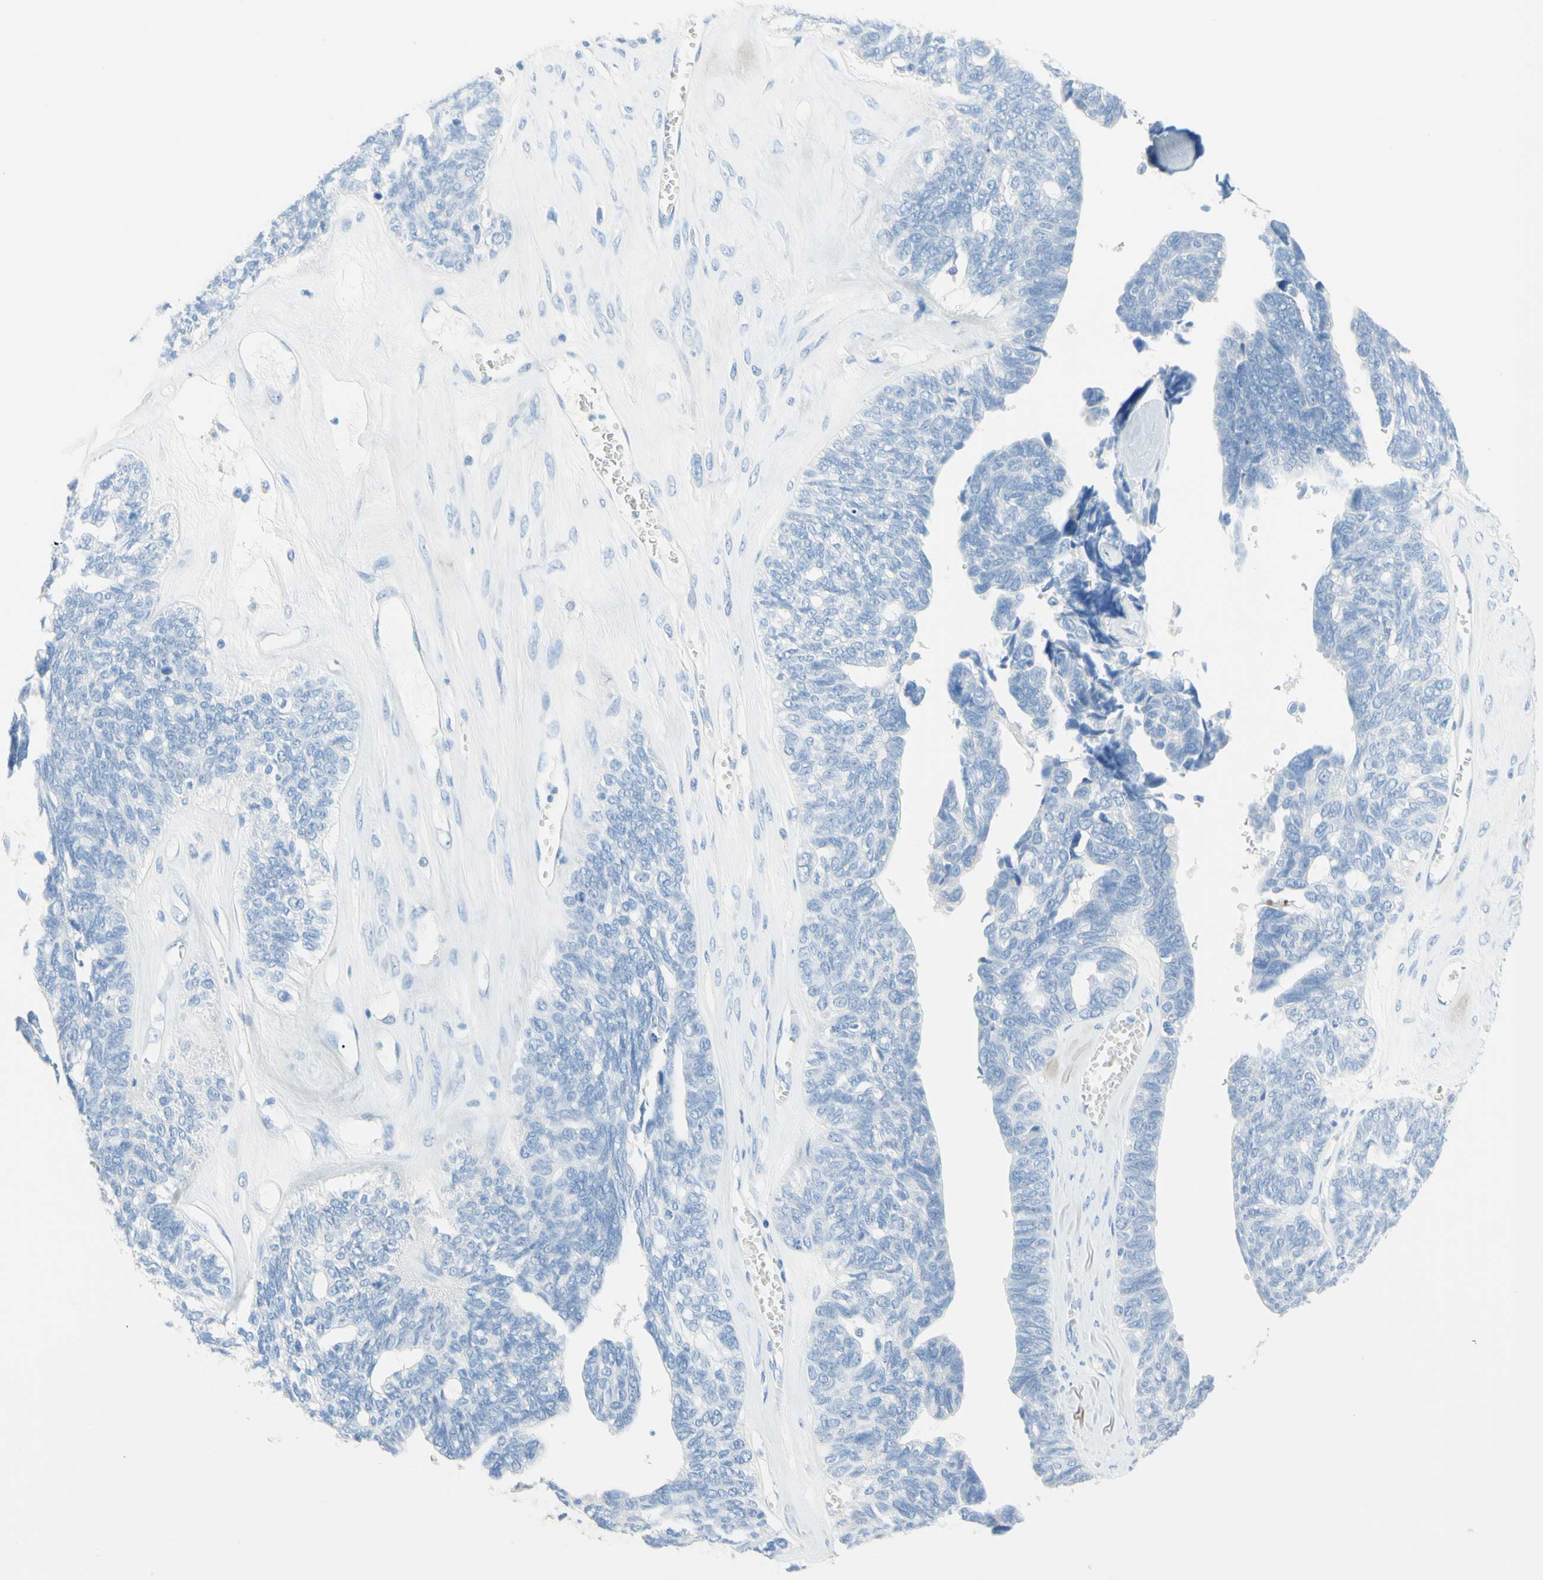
{"staining": {"intensity": "negative", "quantity": "none", "location": "none"}, "tissue": "ovarian cancer", "cell_type": "Tumor cells", "image_type": "cancer", "snomed": [{"axis": "morphology", "description": "Cystadenocarcinoma, serous, NOS"}, {"axis": "topography", "description": "Ovary"}], "caption": "The histopathology image reveals no staining of tumor cells in ovarian serous cystadenocarcinoma. (Immunohistochemistry, brightfield microscopy, high magnification).", "gene": "IL6ST", "patient": {"sex": "female", "age": 79}}